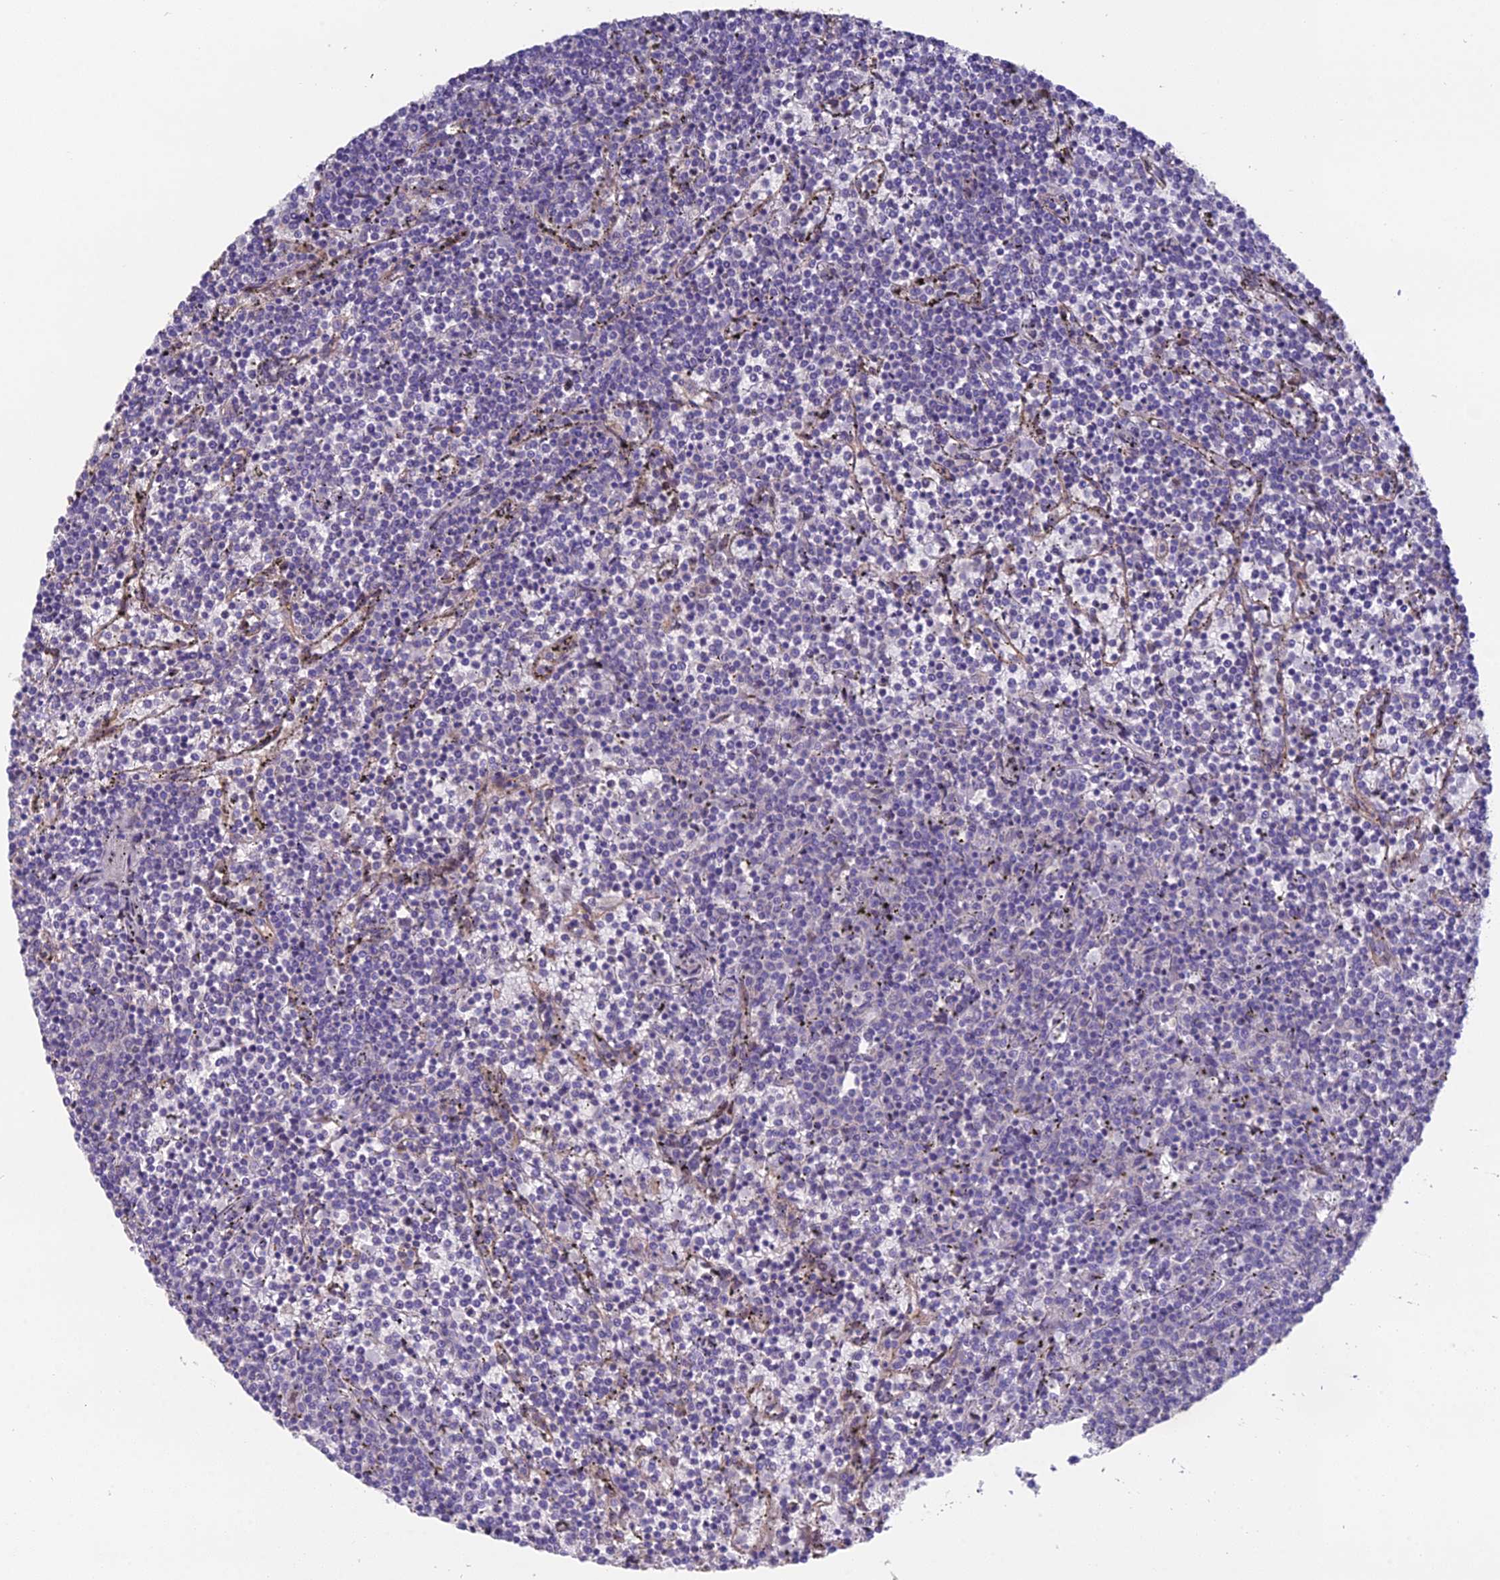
{"staining": {"intensity": "negative", "quantity": "none", "location": "none"}, "tissue": "lymphoma", "cell_type": "Tumor cells", "image_type": "cancer", "snomed": [{"axis": "morphology", "description": "Malignant lymphoma, non-Hodgkin's type, Low grade"}, {"axis": "topography", "description": "Spleen"}], "caption": "Image shows no protein staining in tumor cells of malignant lymphoma, non-Hodgkin's type (low-grade) tissue.", "gene": "PUS10", "patient": {"sex": "female", "age": 50}}